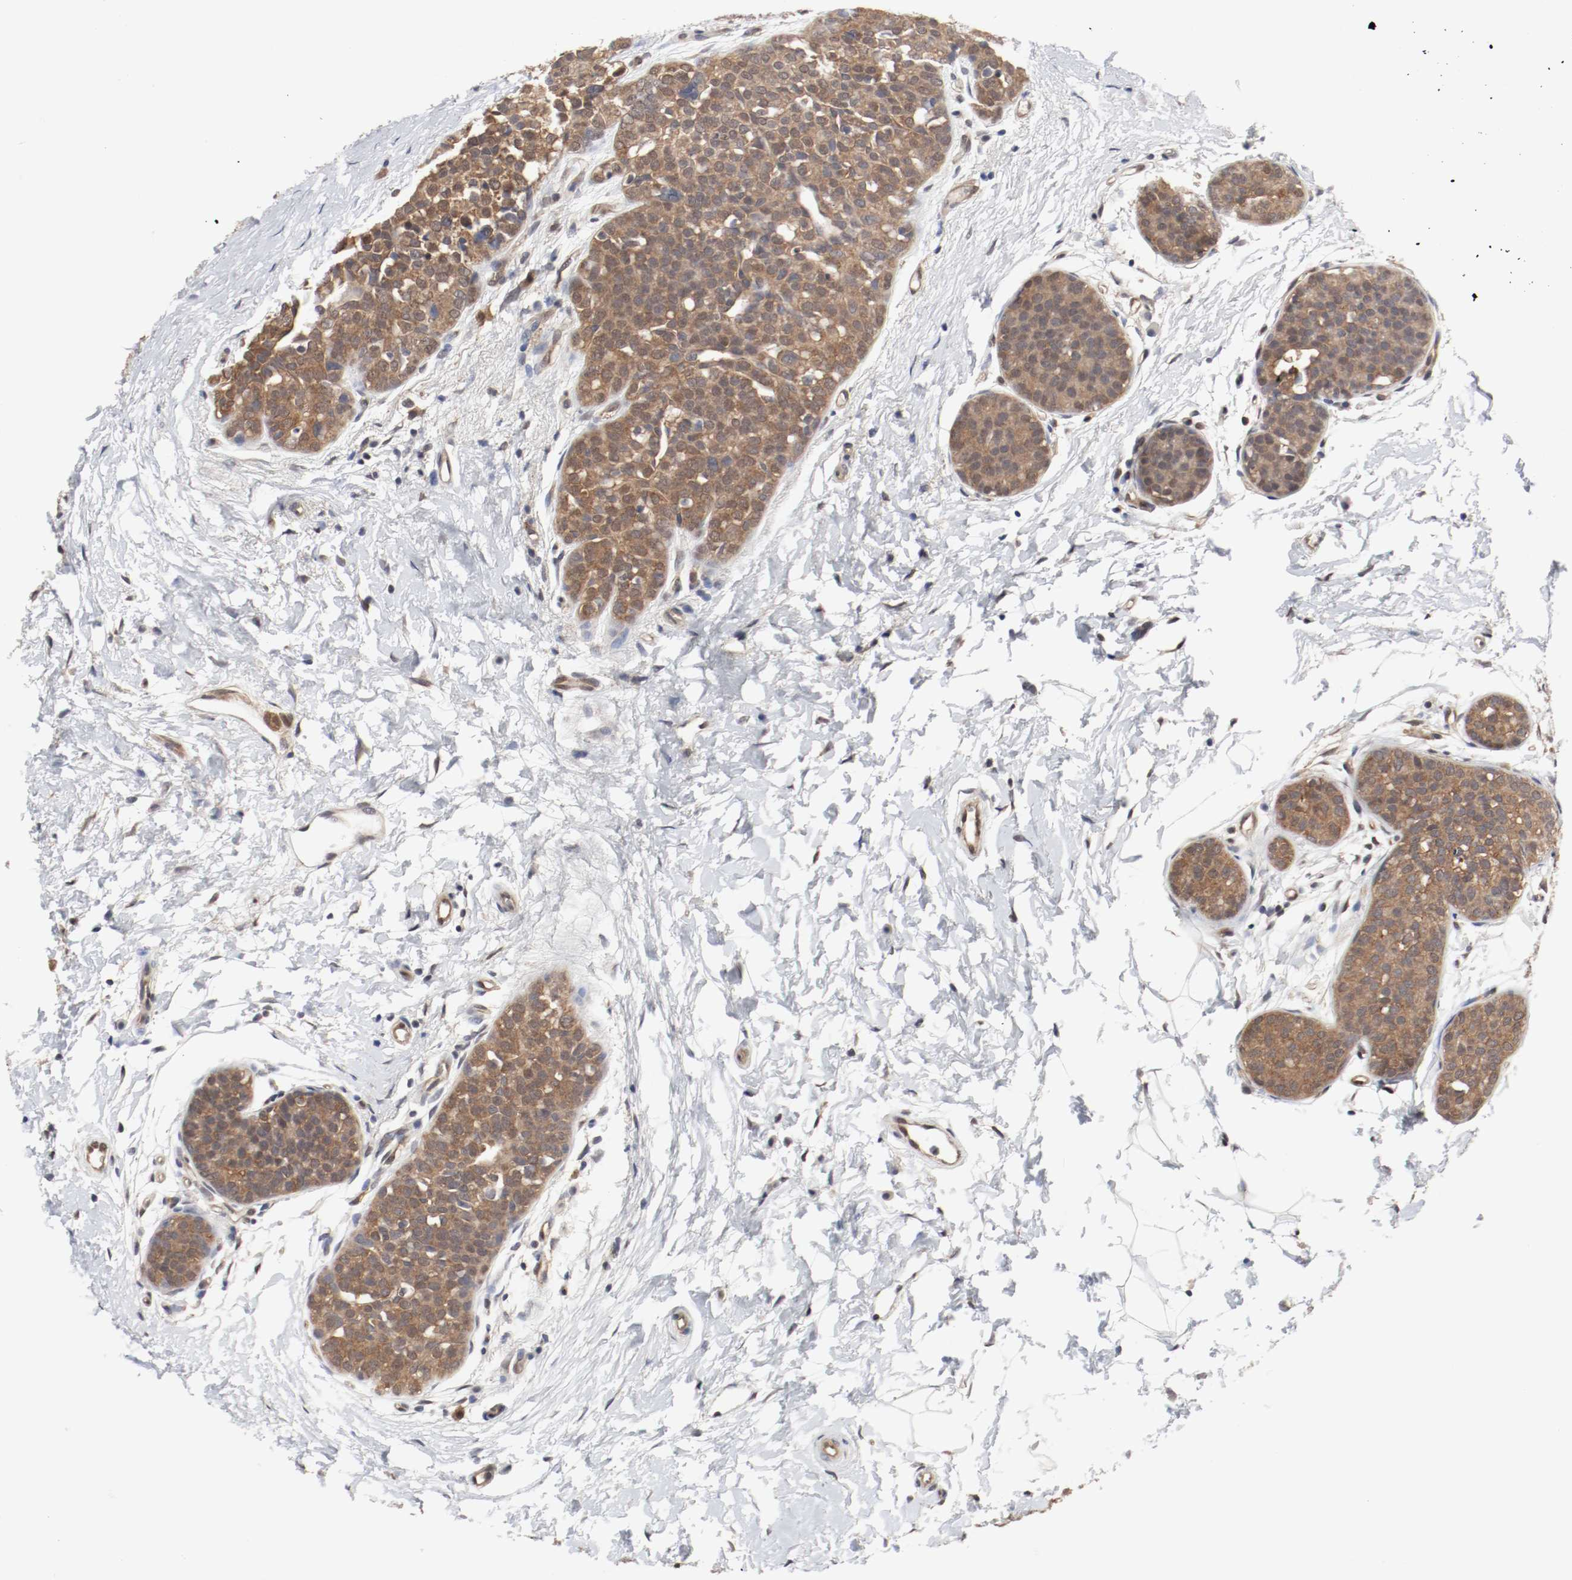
{"staining": {"intensity": "moderate", "quantity": ">75%", "location": "cytoplasmic/membranous,nuclear"}, "tissue": "breast cancer", "cell_type": "Tumor cells", "image_type": "cancer", "snomed": [{"axis": "morphology", "description": "Lobular carcinoma, in situ"}, {"axis": "morphology", "description": "Lobular carcinoma"}, {"axis": "topography", "description": "Breast"}], "caption": "Immunohistochemical staining of breast cancer (lobular carcinoma) exhibits moderate cytoplasmic/membranous and nuclear protein staining in about >75% of tumor cells. The staining is performed using DAB (3,3'-diaminobenzidine) brown chromogen to label protein expression. The nuclei are counter-stained blue using hematoxylin.", "gene": "AFG3L2", "patient": {"sex": "female", "age": 41}}